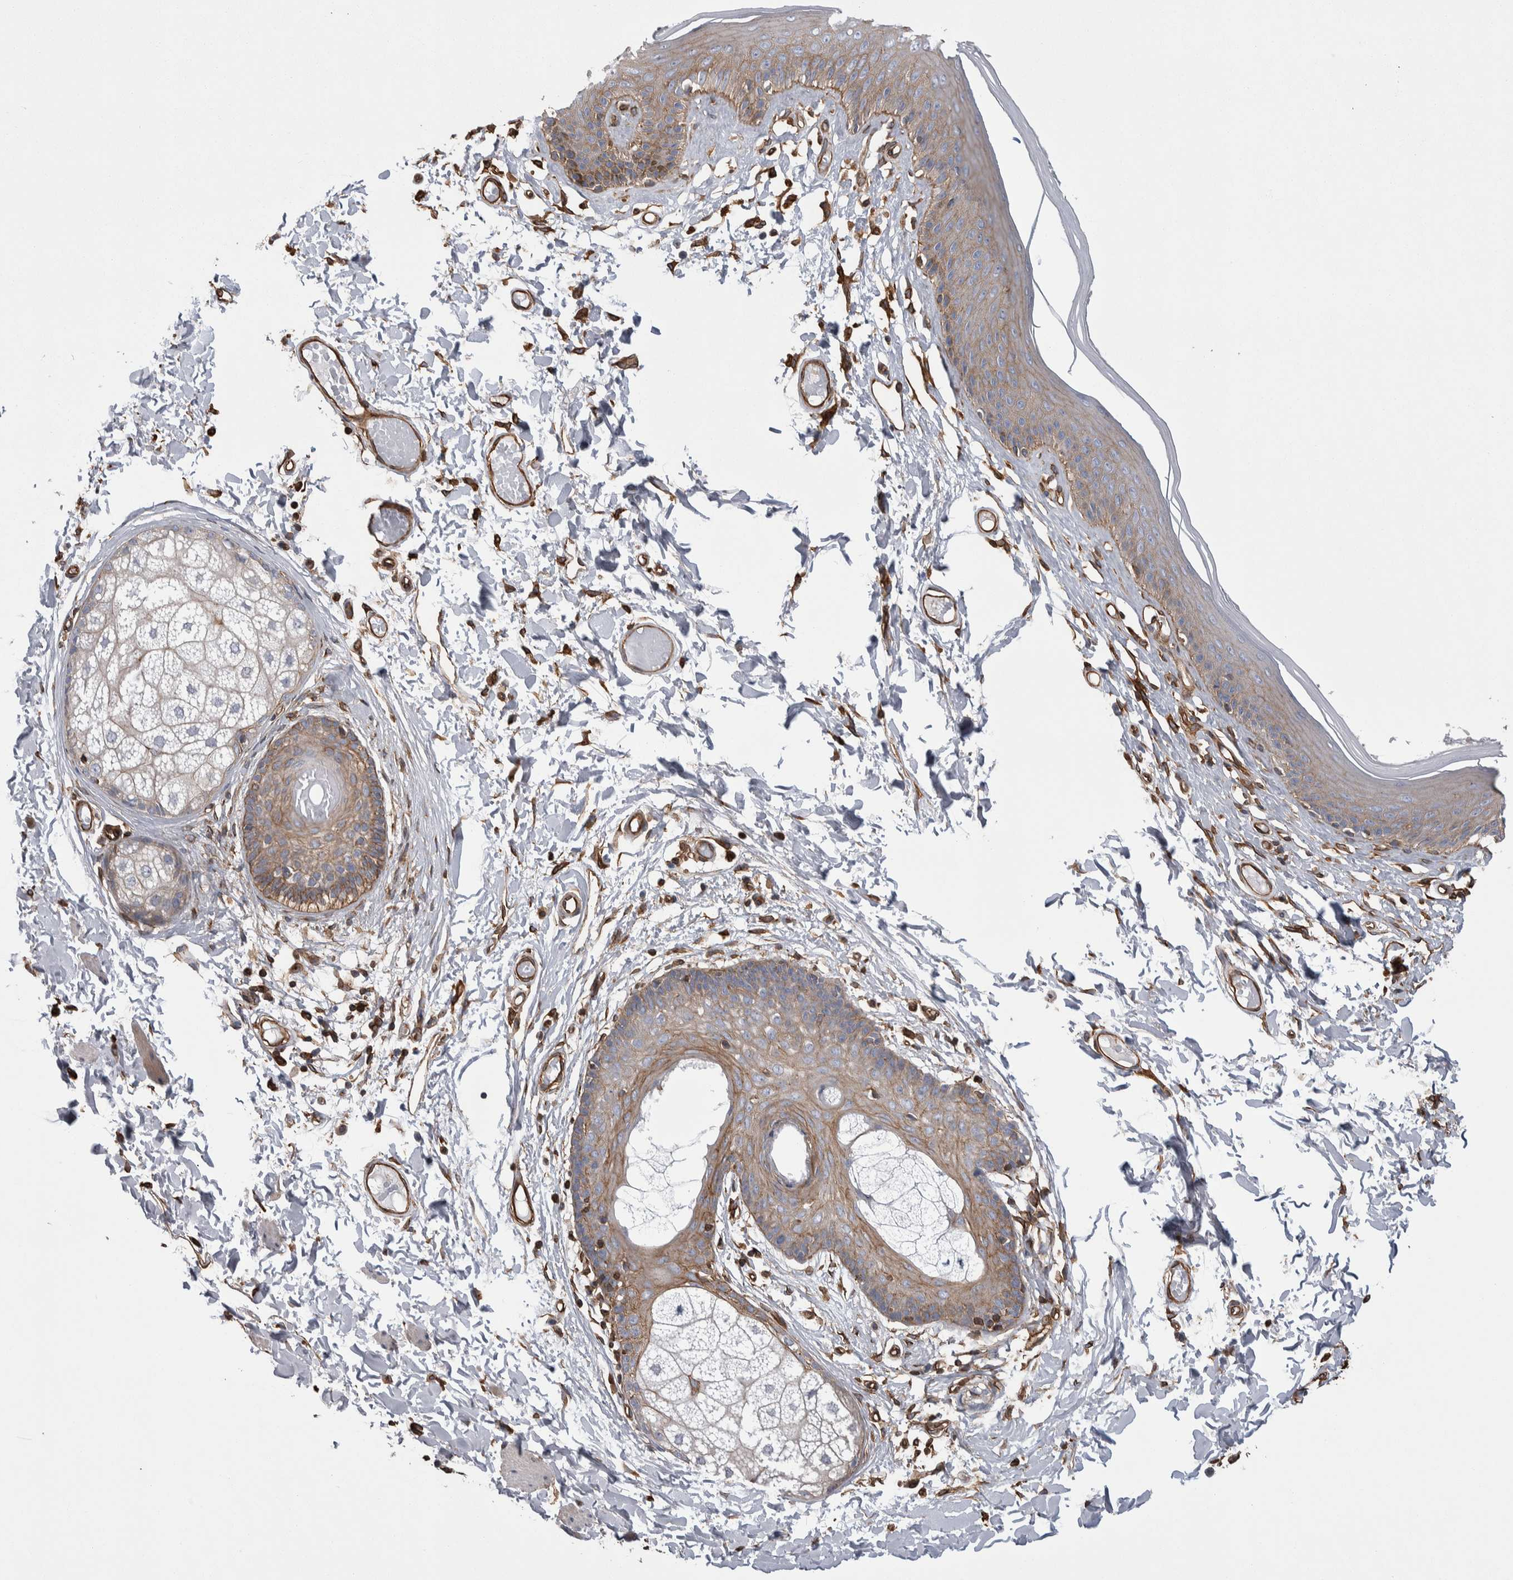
{"staining": {"intensity": "moderate", "quantity": "25%-75%", "location": "cytoplasmic/membranous"}, "tissue": "skin", "cell_type": "Epidermal cells", "image_type": "normal", "snomed": [{"axis": "morphology", "description": "Normal tissue, NOS"}, {"axis": "topography", "description": "Vulva"}], "caption": "Brown immunohistochemical staining in unremarkable skin reveals moderate cytoplasmic/membranous staining in about 25%-75% of epidermal cells.", "gene": "KIF12", "patient": {"sex": "female", "age": 73}}